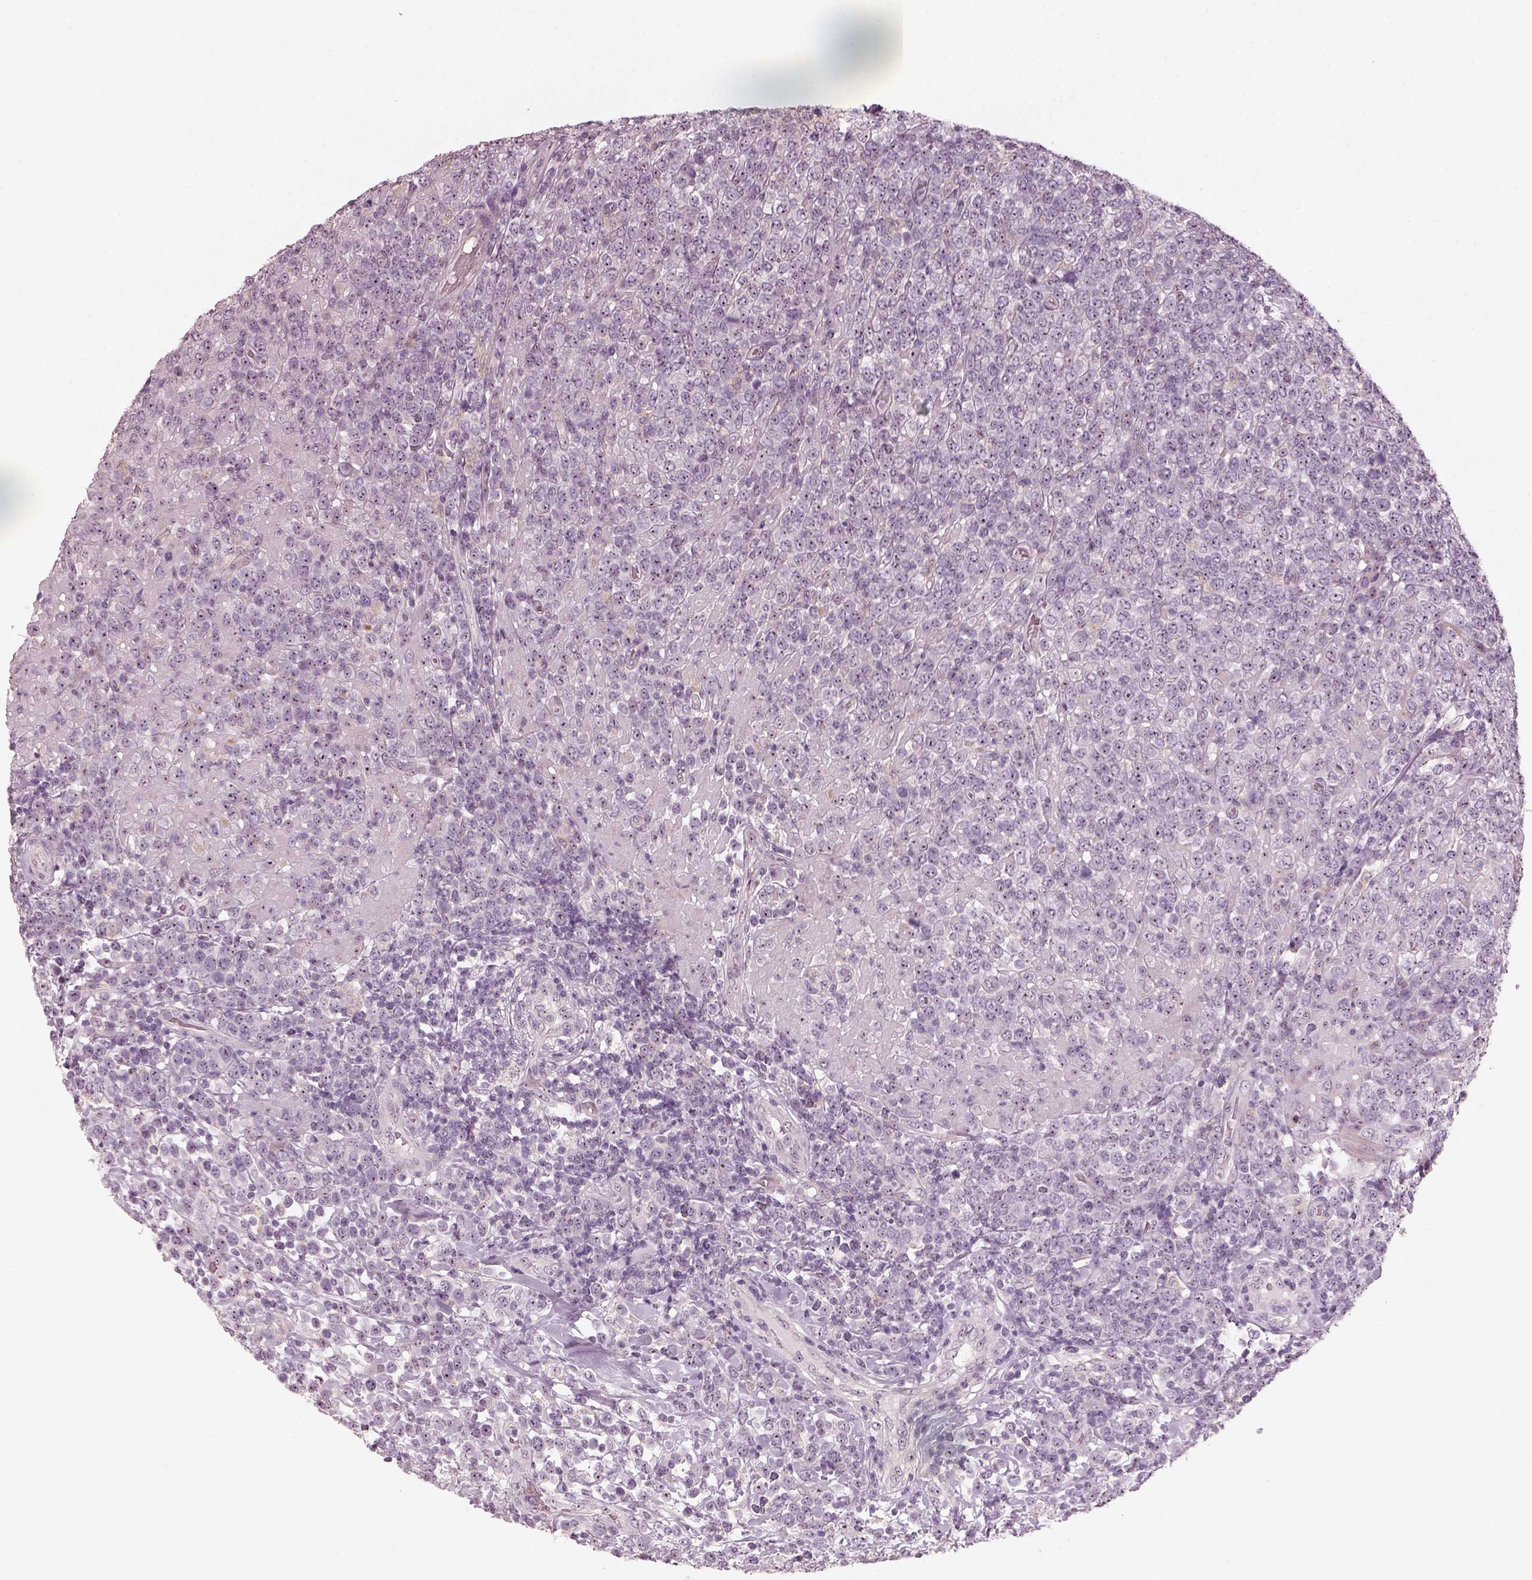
{"staining": {"intensity": "negative", "quantity": "none", "location": "none"}, "tissue": "lymphoma", "cell_type": "Tumor cells", "image_type": "cancer", "snomed": [{"axis": "morphology", "description": "Malignant lymphoma, non-Hodgkin's type, High grade"}, {"axis": "topography", "description": "Soft tissue"}], "caption": "Malignant lymphoma, non-Hodgkin's type (high-grade) was stained to show a protein in brown. There is no significant expression in tumor cells.", "gene": "CDS1", "patient": {"sex": "female", "age": 56}}